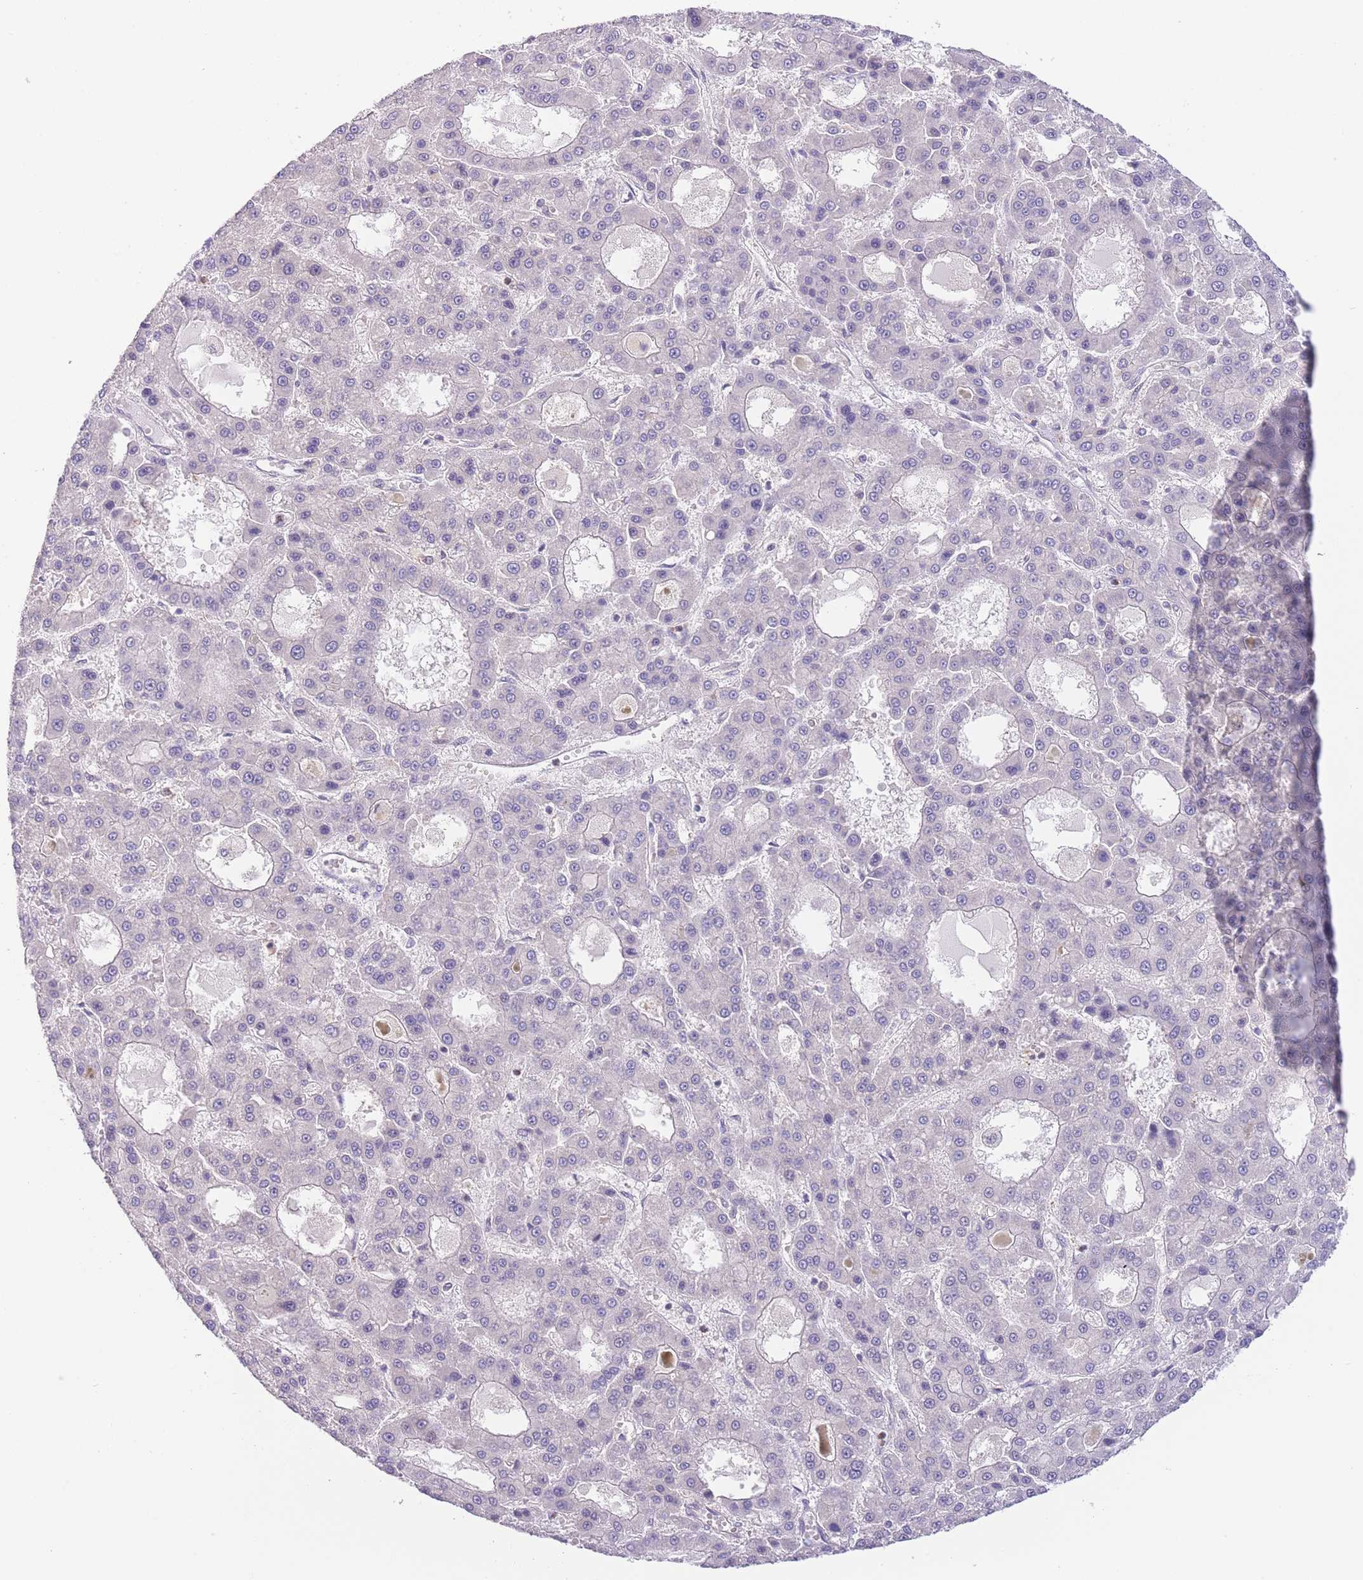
{"staining": {"intensity": "negative", "quantity": "none", "location": "none"}, "tissue": "liver cancer", "cell_type": "Tumor cells", "image_type": "cancer", "snomed": [{"axis": "morphology", "description": "Carcinoma, Hepatocellular, NOS"}, {"axis": "topography", "description": "Liver"}], "caption": "An immunohistochemistry histopathology image of liver cancer (hepatocellular carcinoma) is shown. There is no staining in tumor cells of liver cancer (hepatocellular carcinoma).", "gene": "C9orf152", "patient": {"sex": "male", "age": 70}}